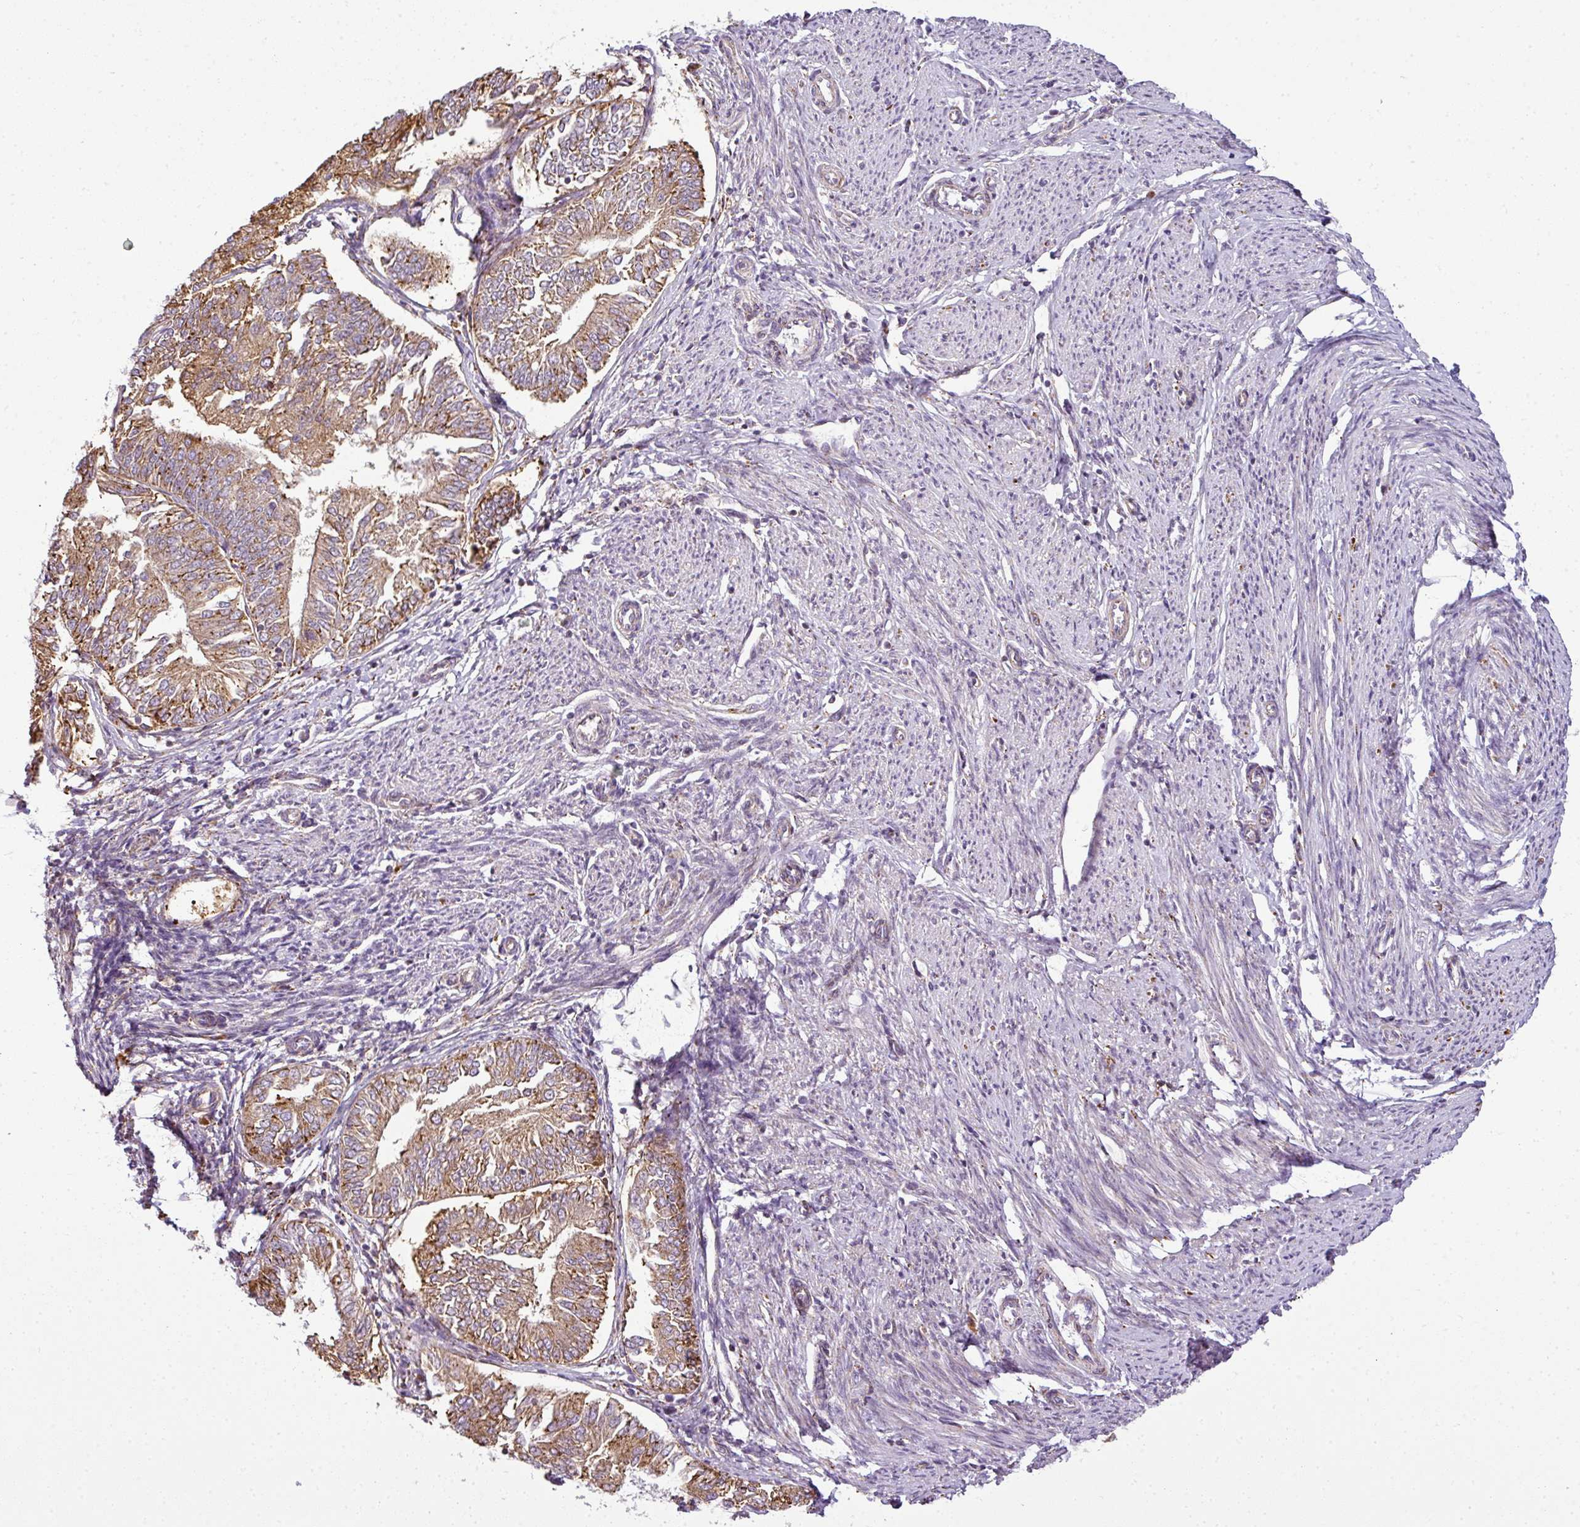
{"staining": {"intensity": "moderate", "quantity": ">75%", "location": "cytoplasmic/membranous"}, "tissue": "endometrial cancer", "cell_type": "Tumor cells", "image_type": "cancer", "snomed": [{"axis": "morphology", "description": "Adenocarcinoma, NOS"}, {"axis": "topography", "description": "Endometrium"}], "caption": "Endometrial cancer was stained to show a protein in brown. There is medium levels of moderate cytoplasmic/membranous positivity in about >75% of tumor cells.", "gene": "ANKRD18A", "patient": {"sex": "female", "age": 58}}